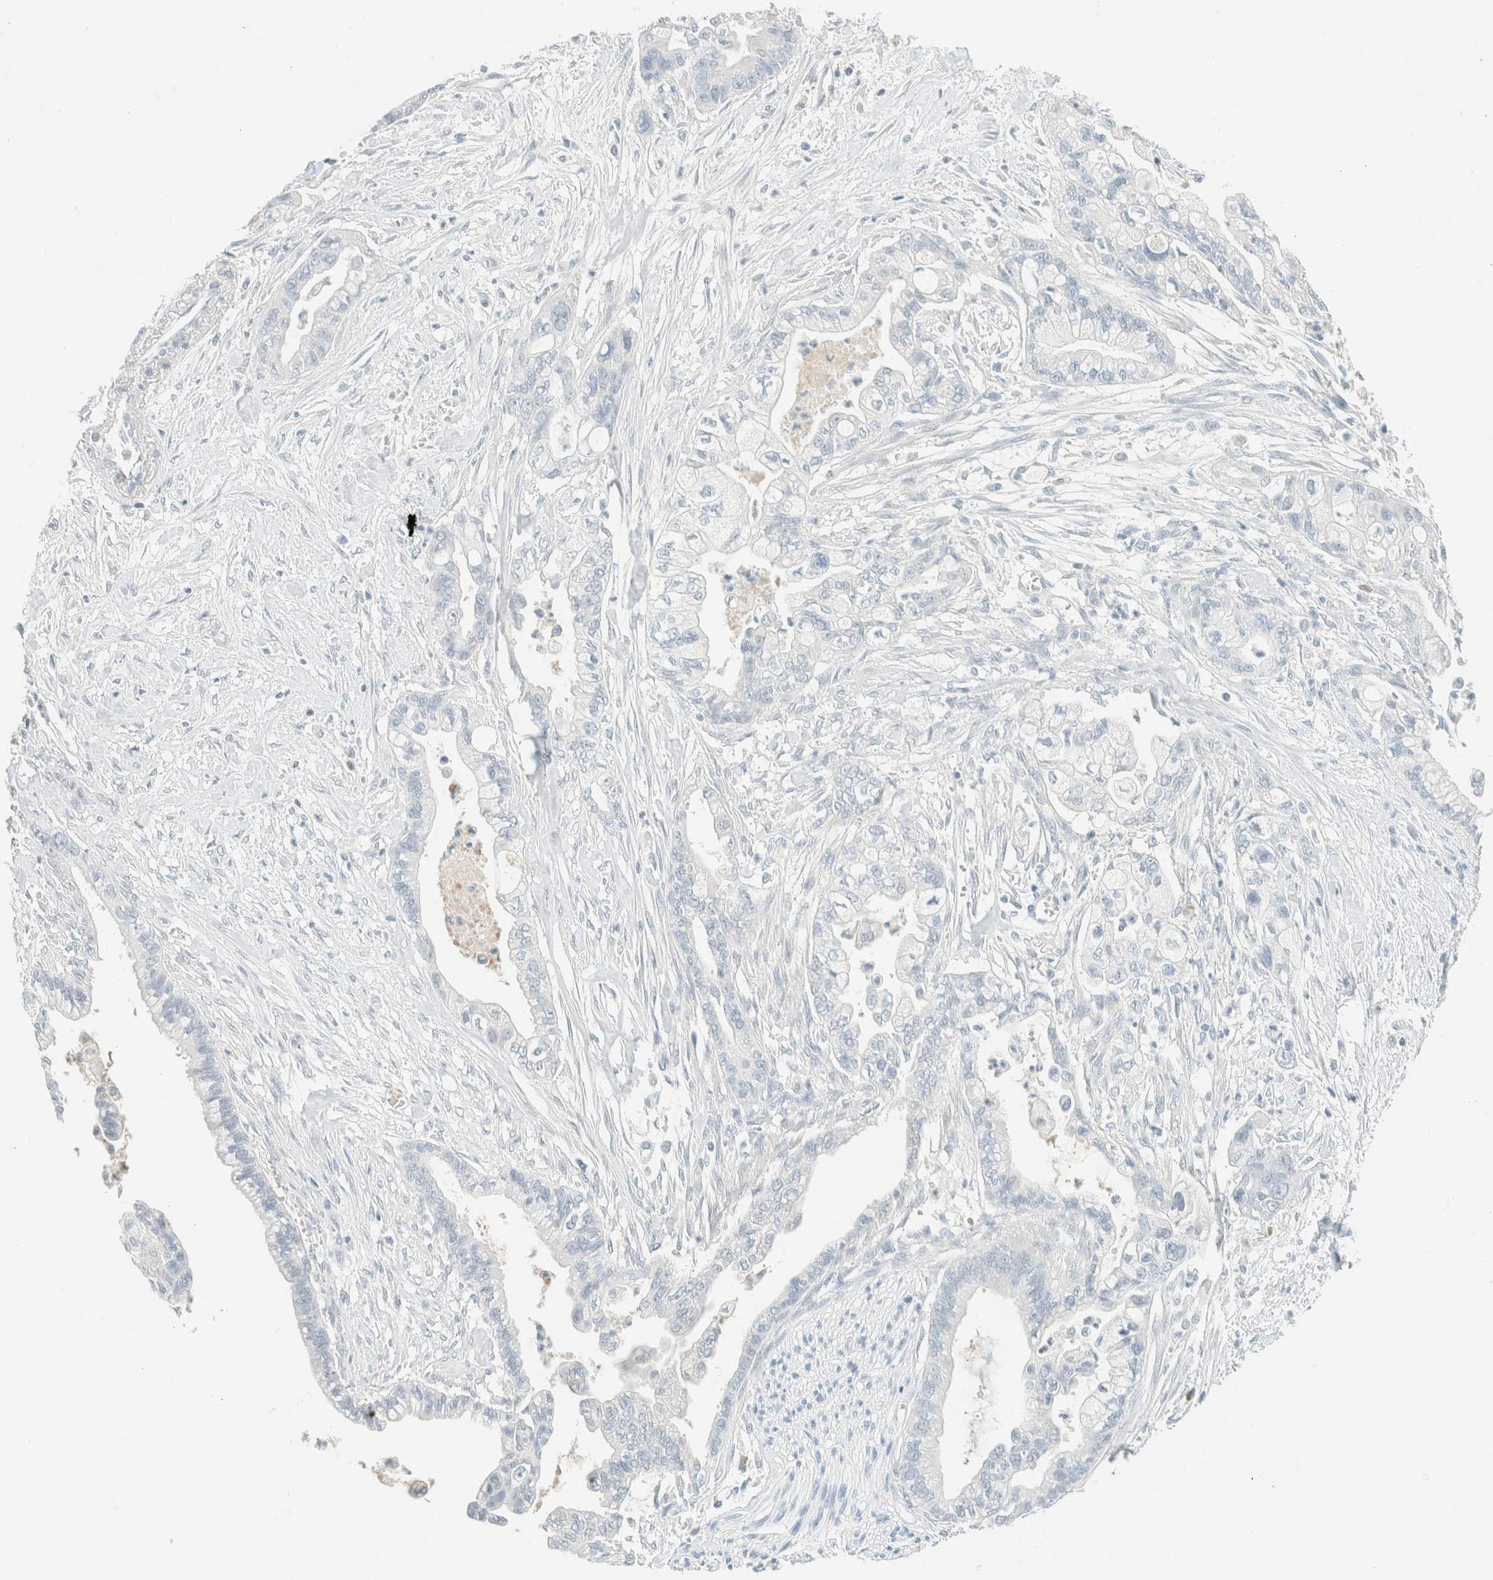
{"staining": {"intensity": "negative", "quantity": "none", "location": "none"}, "tissue": "pancreatic cancer", "cell_type": "Tumor cells", "image_type": "cancer", "snomed": [{"axis": "morphology", "description": "Adenocarcinoma, NOS"}, {"axis": "topography", "description": "Pancreas"}], "caption": "Tumor cells show no significant protein staining in pancreatic adenocarcinoma. (DAB (3,3'-diaminobenzidine) immunohistochemistry (IHC) visualized using brightfield microscopy, high magnification).", "gene": "GPA33", "patient": {"sex": "male", "age": 70}}